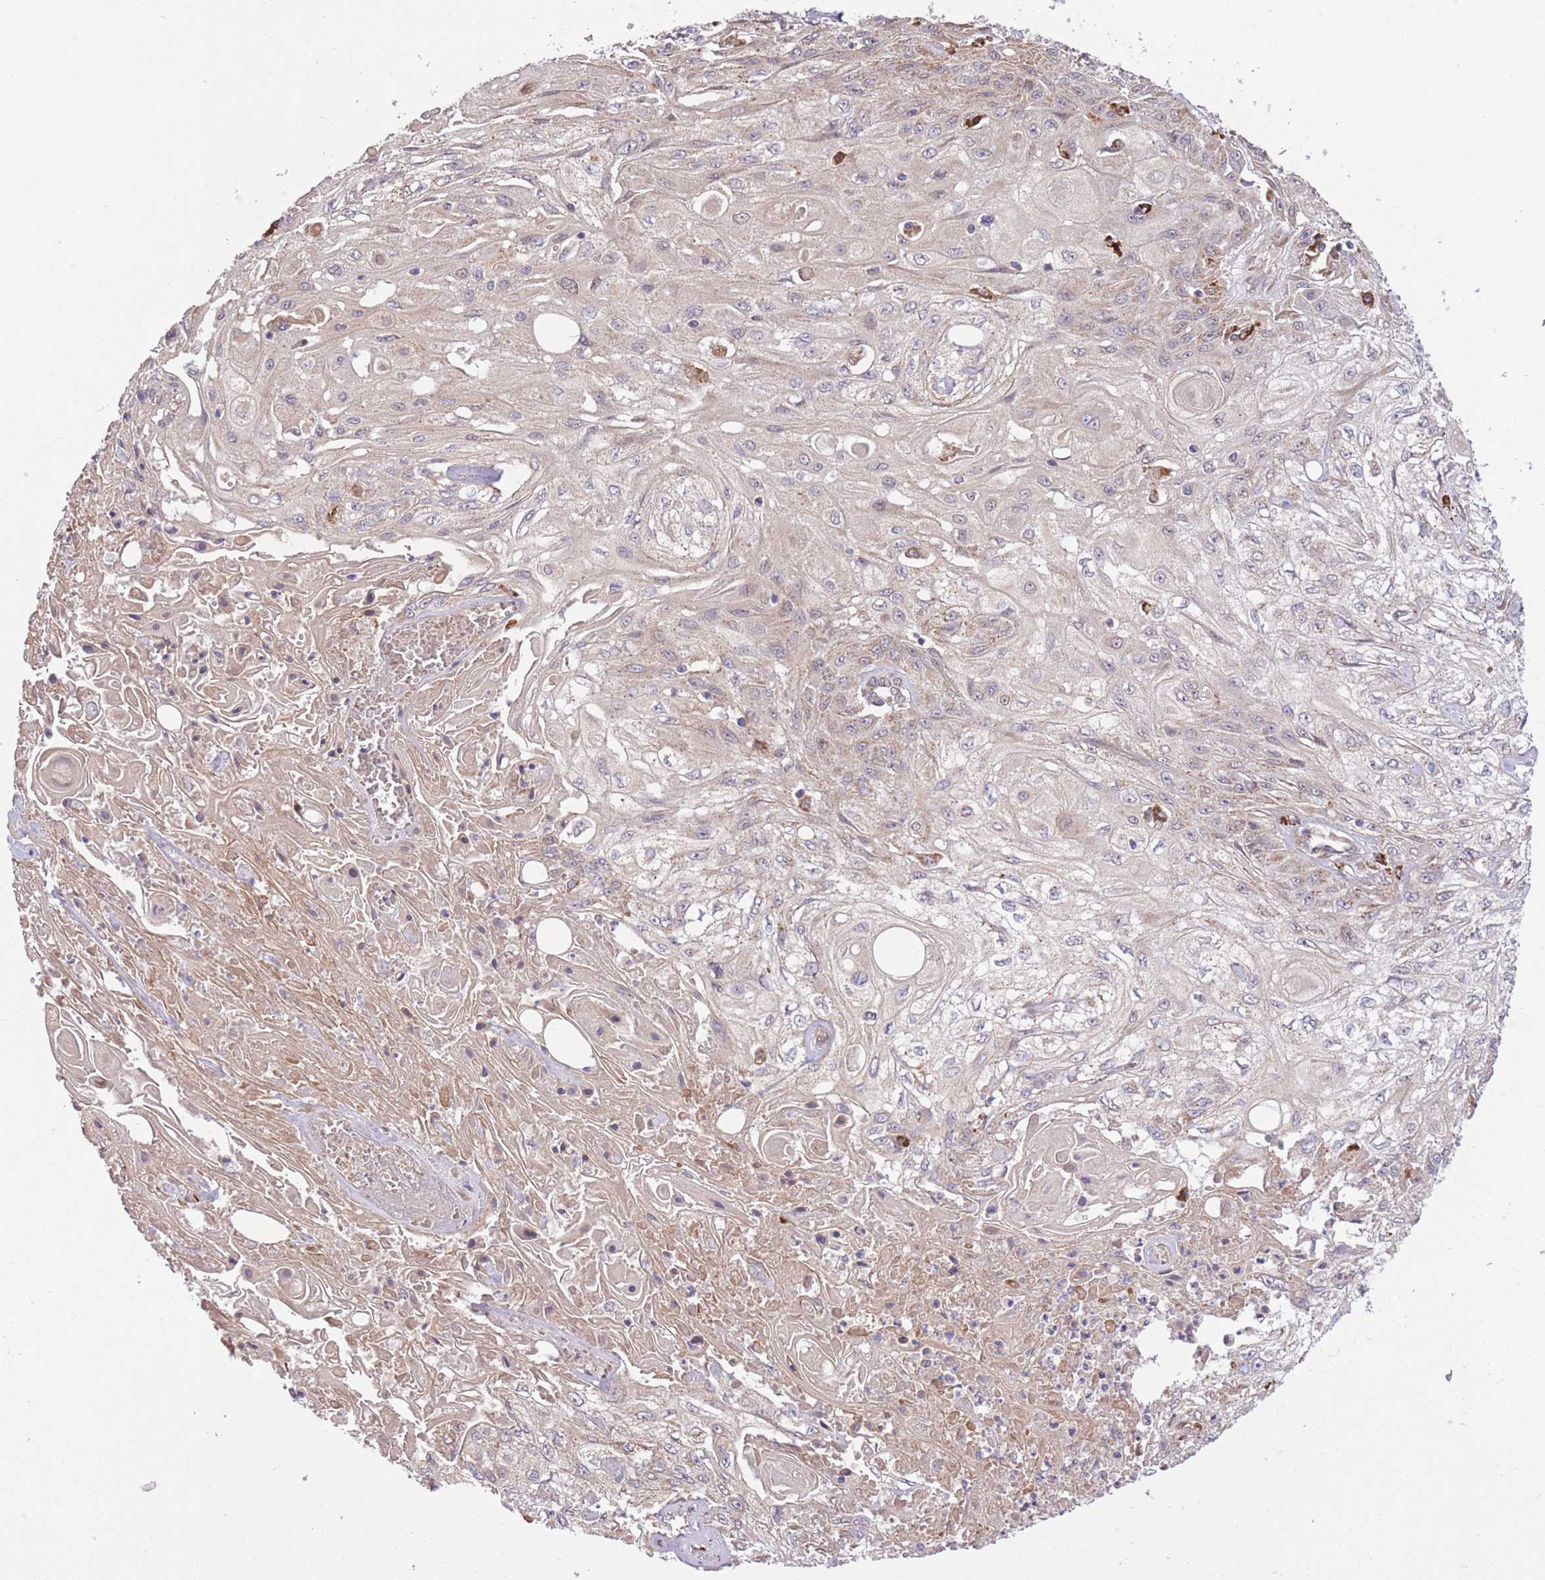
{"staining": {"intensity": "weak", "quantity": "<25%", "location": "cytoplasmic/membranous"}, "tissue": "skin cancer", "cell_type": "Tumor cells", "image_type": "cancer", "snomed": [{"axis": "morphology", "description": "Squamous cell carcinoma, NOS"}, {"axis": "morphology", "description": "Squamous cell carcinoma, metastatic, NOS"}, {"axis": "topography", "description": "Skin"}, {"axis": "topography", "description": "Lymph node"}], "caption": "The histopathology image displays no significant staining in tumor cells of squamous cell carcinoma (skin). (DAB (3,3'-diaminobenzidine) immunohistochemistry, high magnification).", "gene": "POLR3F", "patient": {"sex": "male", "age": 75}}